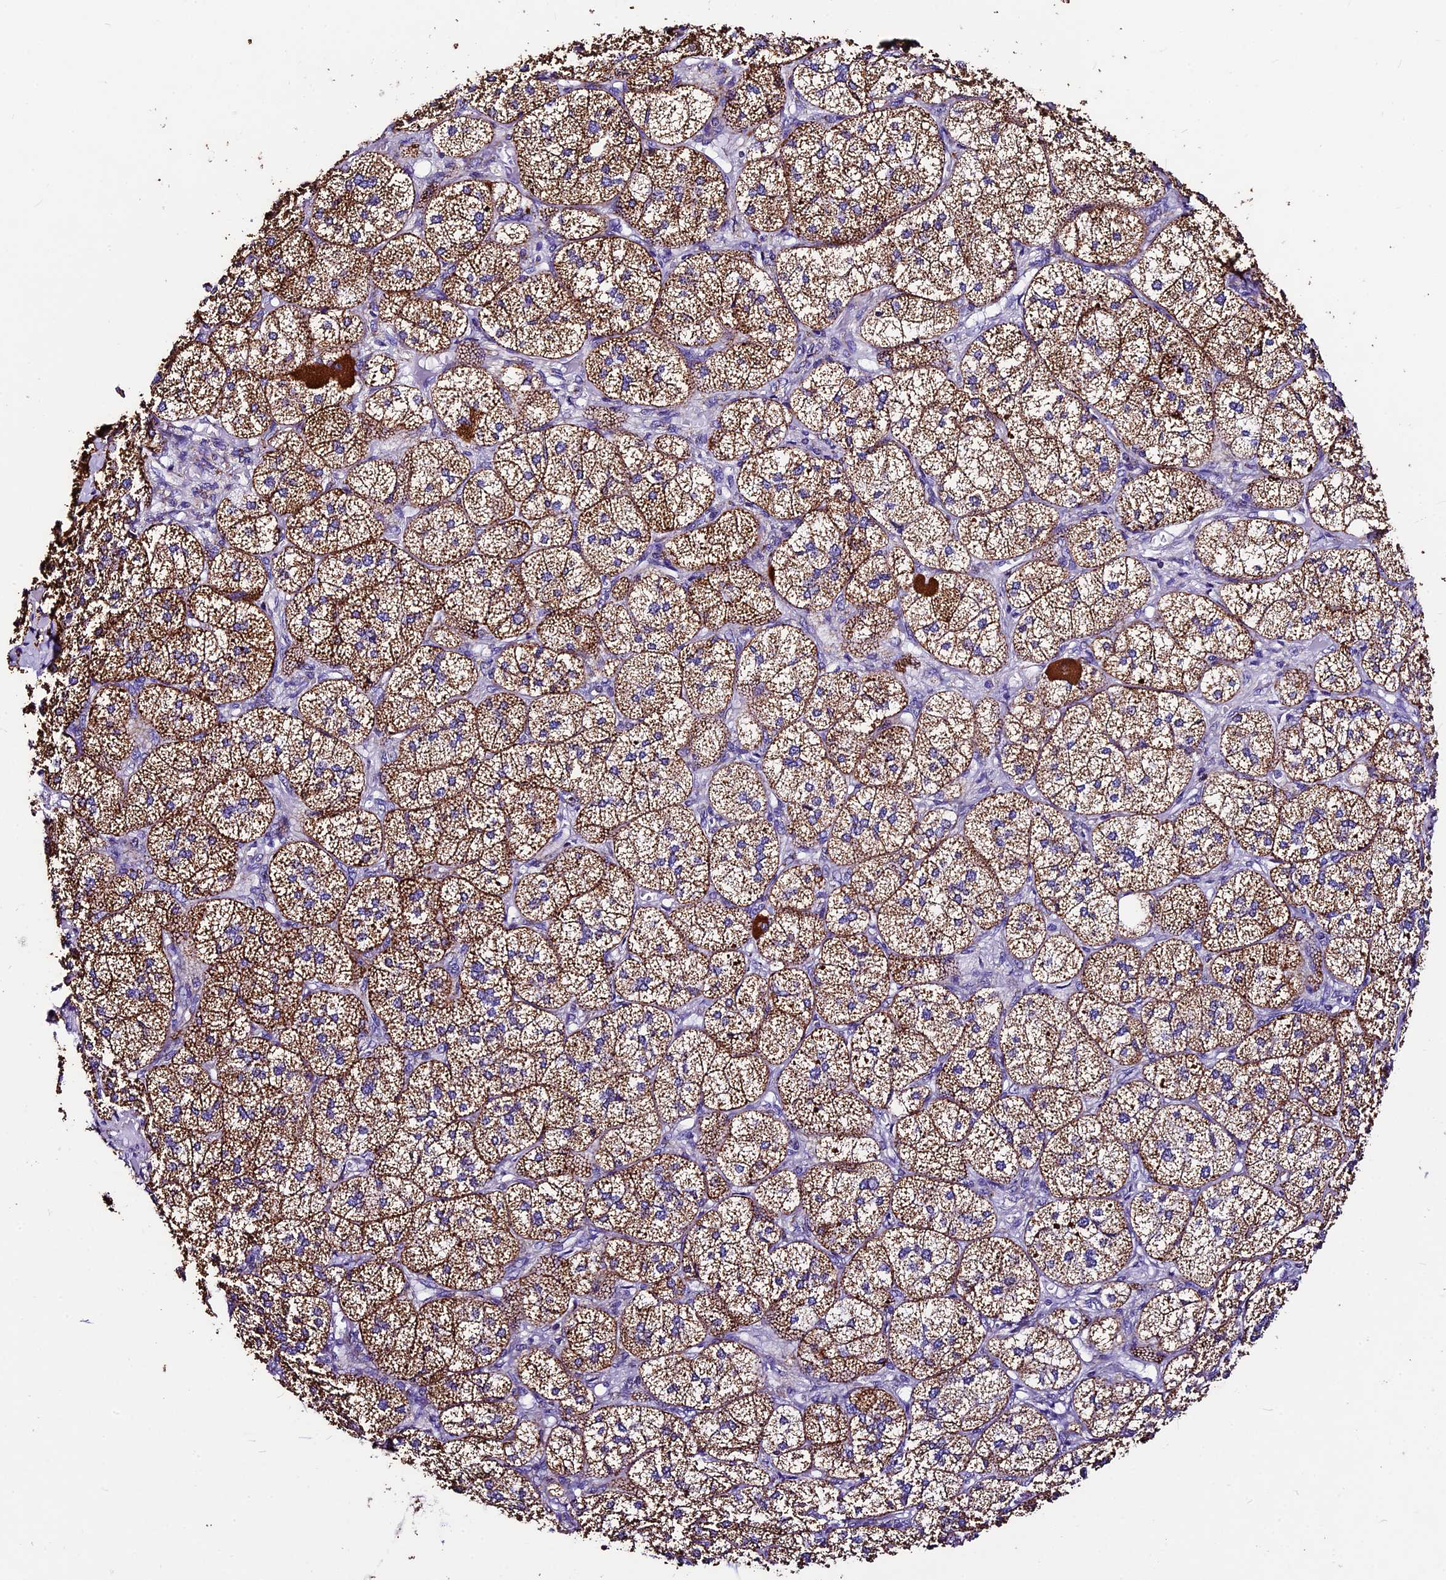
{"staining": {"intensity": "strong", "quantity": ">75%", "location": "cytoplasmic/membranous"}, "tissue": "adrenal gland", "cell_type": "Glandular cells", "image_type": "normal", "snomed": [{"axis": "morphology", "description": "Normal tissue, NOS"}, {"axis": "topography", "description": "Adrenal gland"}], "caption": "This micrograph displays benign adrenal gland stained with immunohistochemistry (IHC) to label a protein in brown. The cytoplasmic/membranous of glandular cells show strong positivity for the protein. Nuclei are counter-stained blue.", "gene": "DCAF5", "patient": {"sex": "female", "age": 61}}